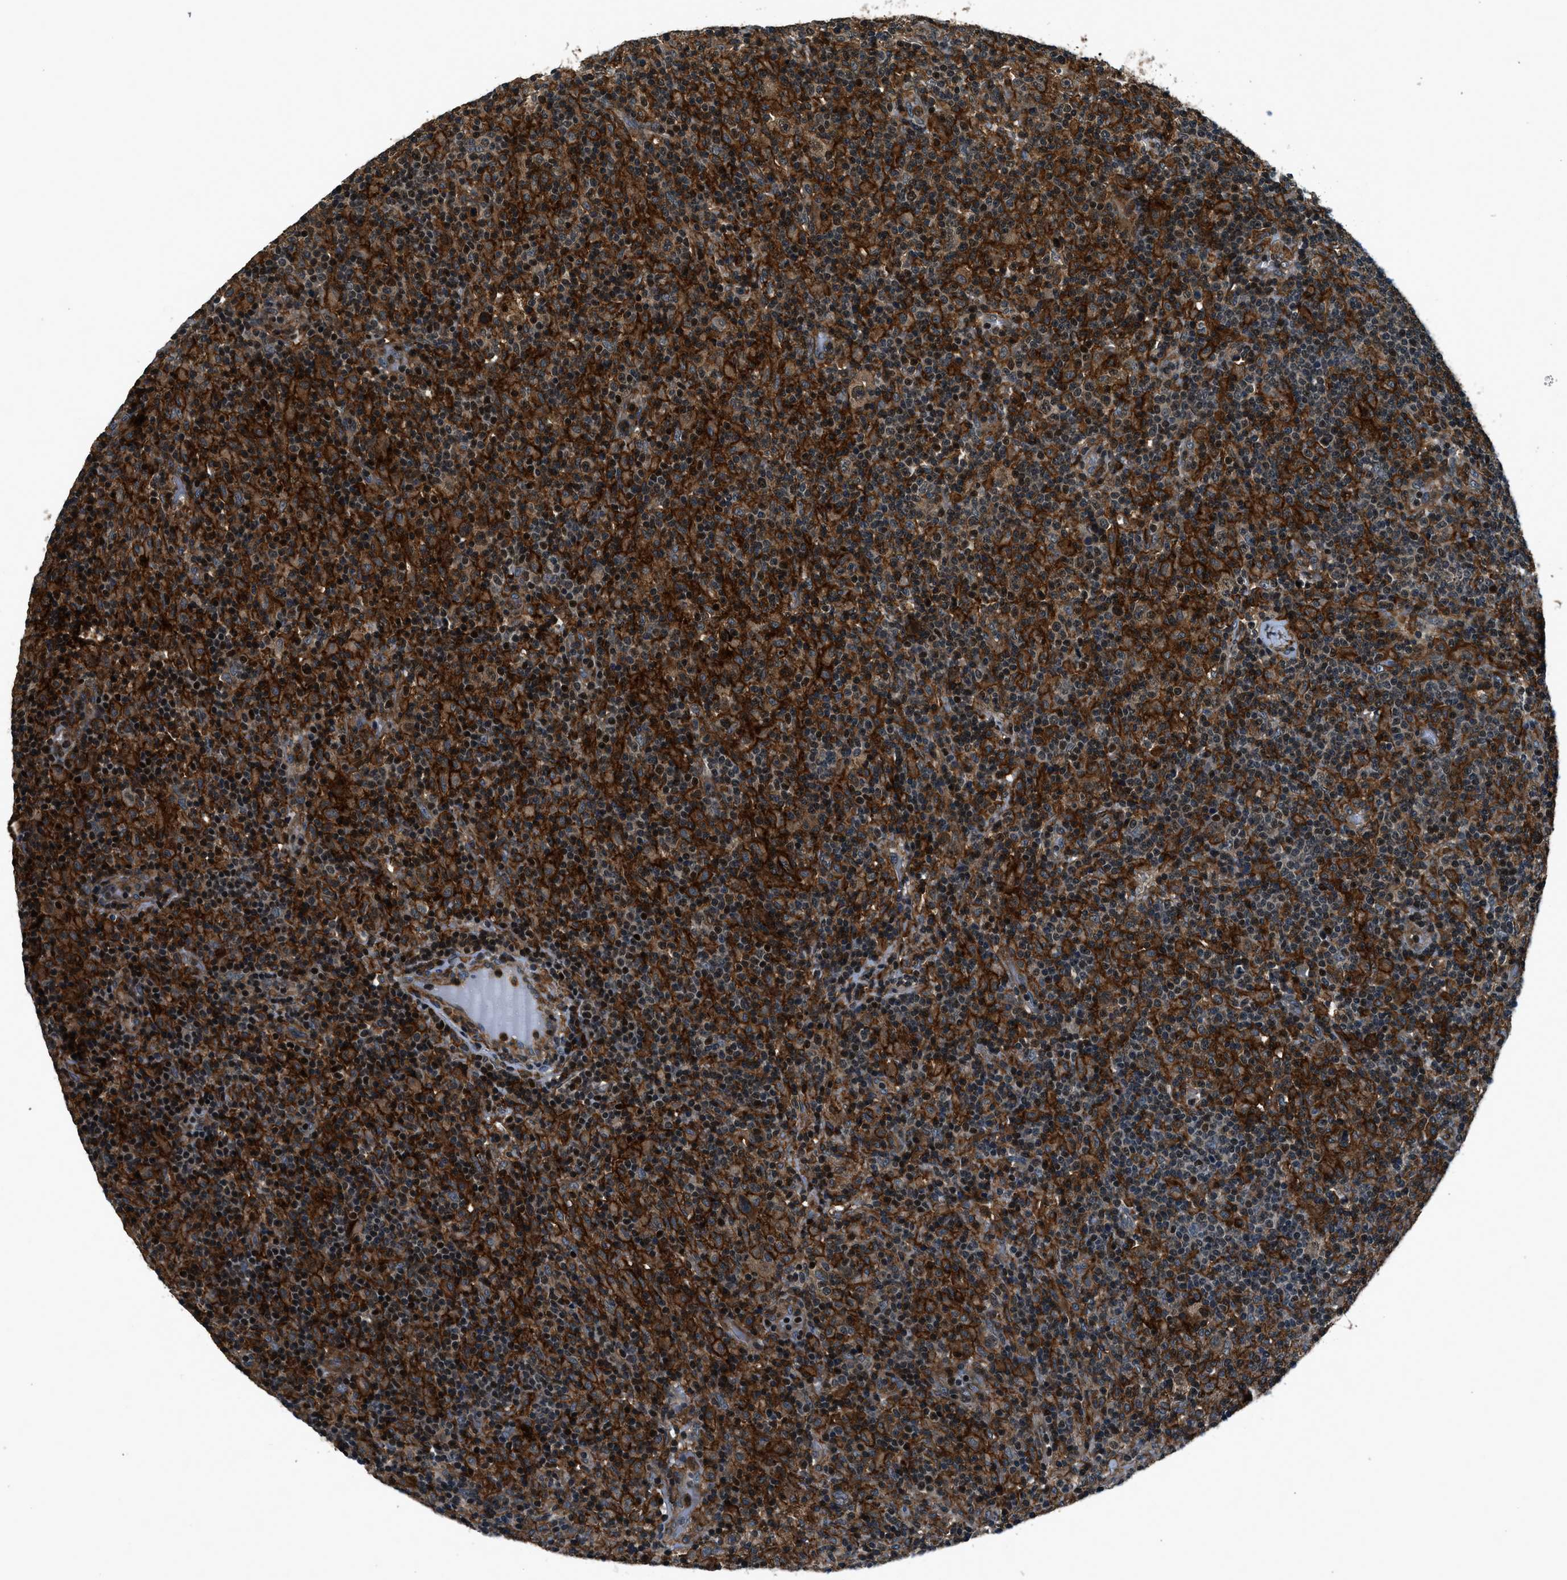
{"staining": {"intensity": "moderate", "quantity": ">75%", "location": "cytoplasmic/membranous"}, "tissue": "lymphoma", "cell_type": "Tumor cells", "image_type": "cancer", "snomed": [{"axis": "morphology", "description": "Hodgkin's disease, NOS"}, {"axis": "topography", "description": "Lymph node"}], "caption": "This is an image of immunohistochemistry staining of Hodgkin's disease, which shows moderate staining in the cytoplasmic/membranous of tumor cells.", "gene": "ARHGEF11", "patient": {"sex": "male", "age": 70}}